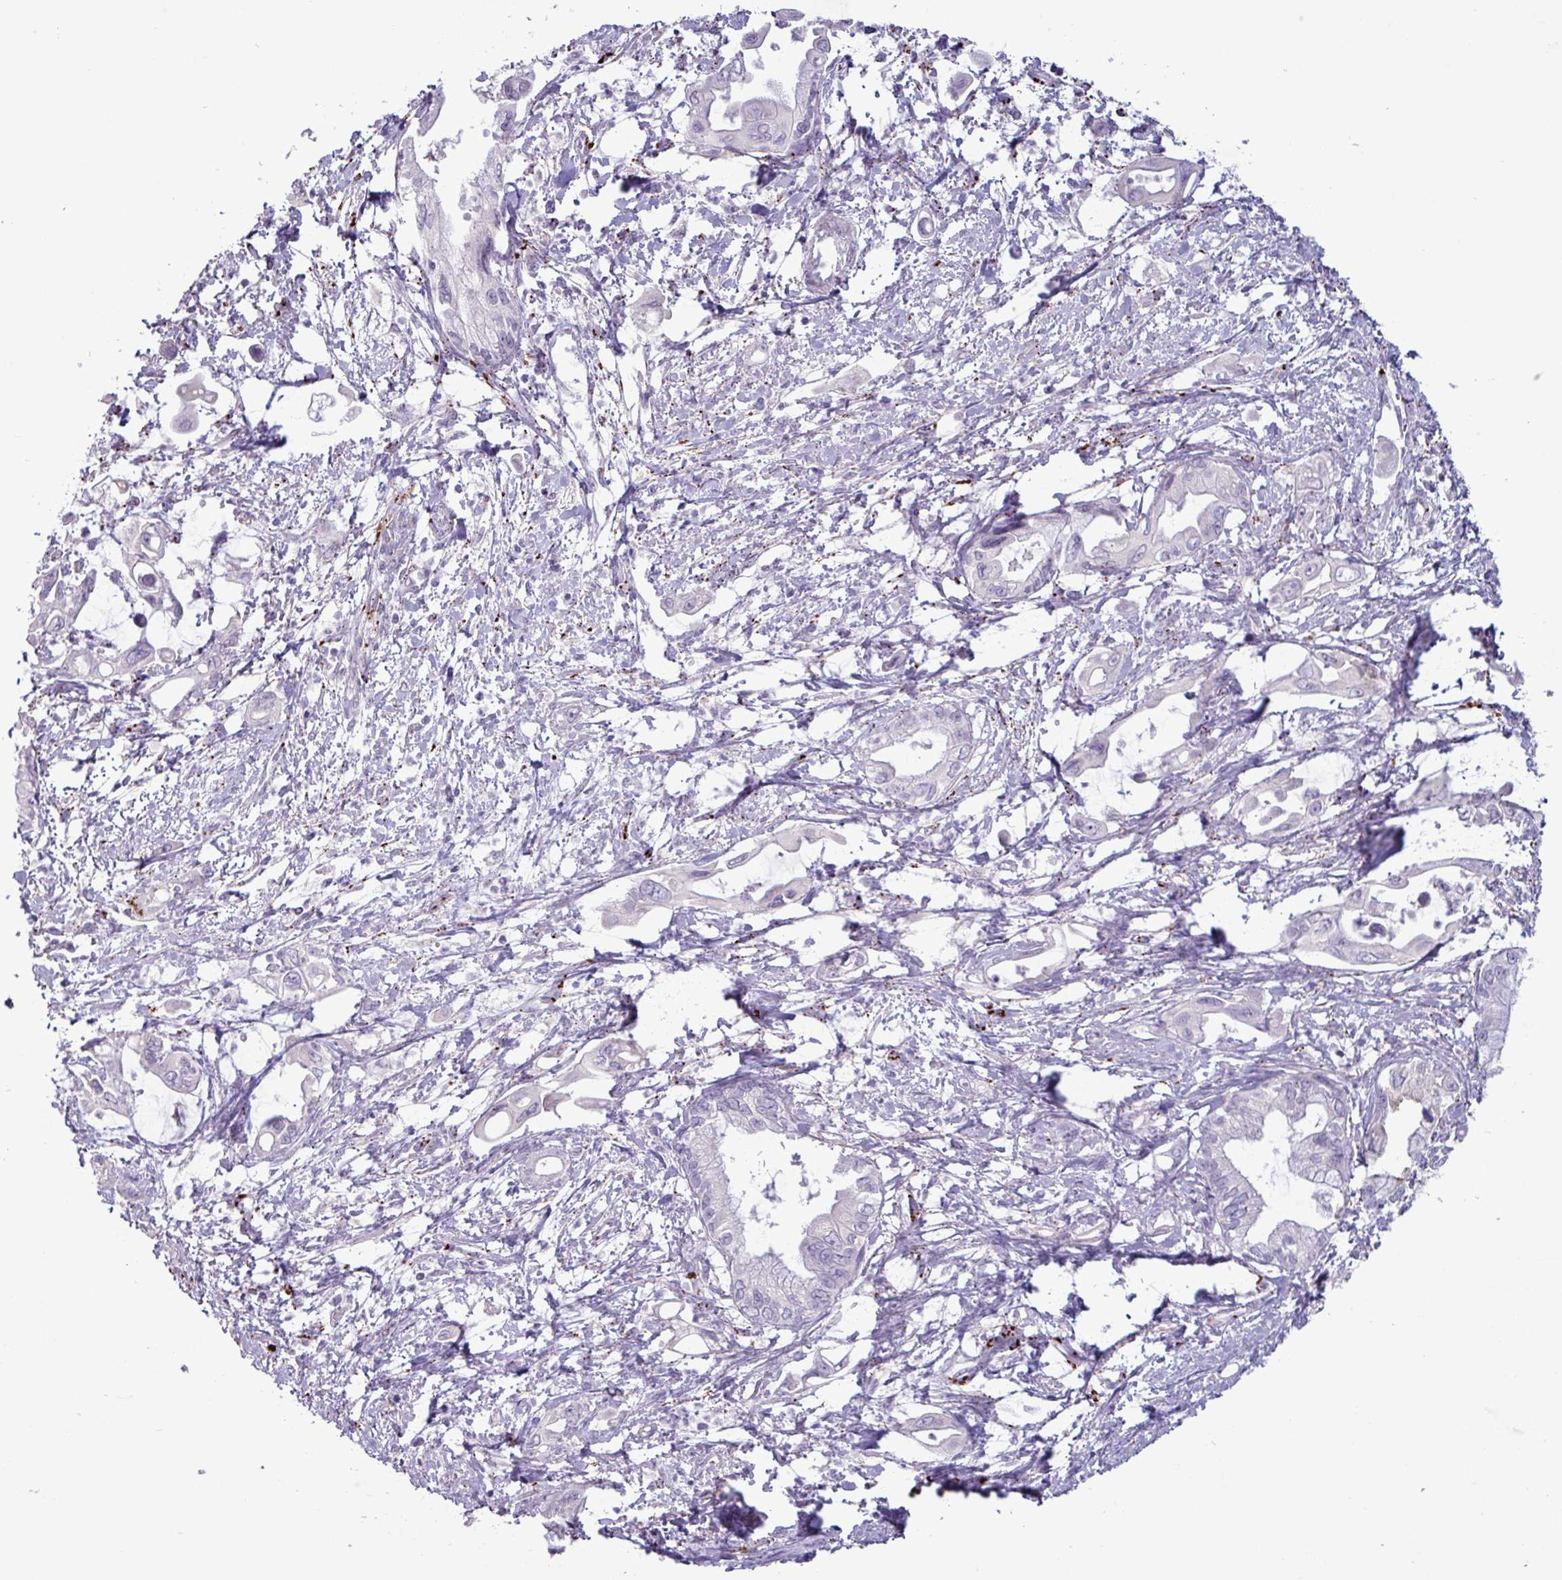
{"staining": {"intensity": "negative", "quantity": "none", "location": "none"}, "tissue": "pancreatic cancer", "cell_type": "Tumor cells", "image_type": "cancer", "snomed": [{"axis": "morphology", "description": "Adenocarcinoma, NOS"}, {"axis": "topography", "description": "Pancreas"}], "caption": "Immunohistochemistry of adenocarcinoma (pancreatic) displays no staining in tumor cells.", "gene": "PLIN2", "patient": {"sex": "male", "age": 61}}